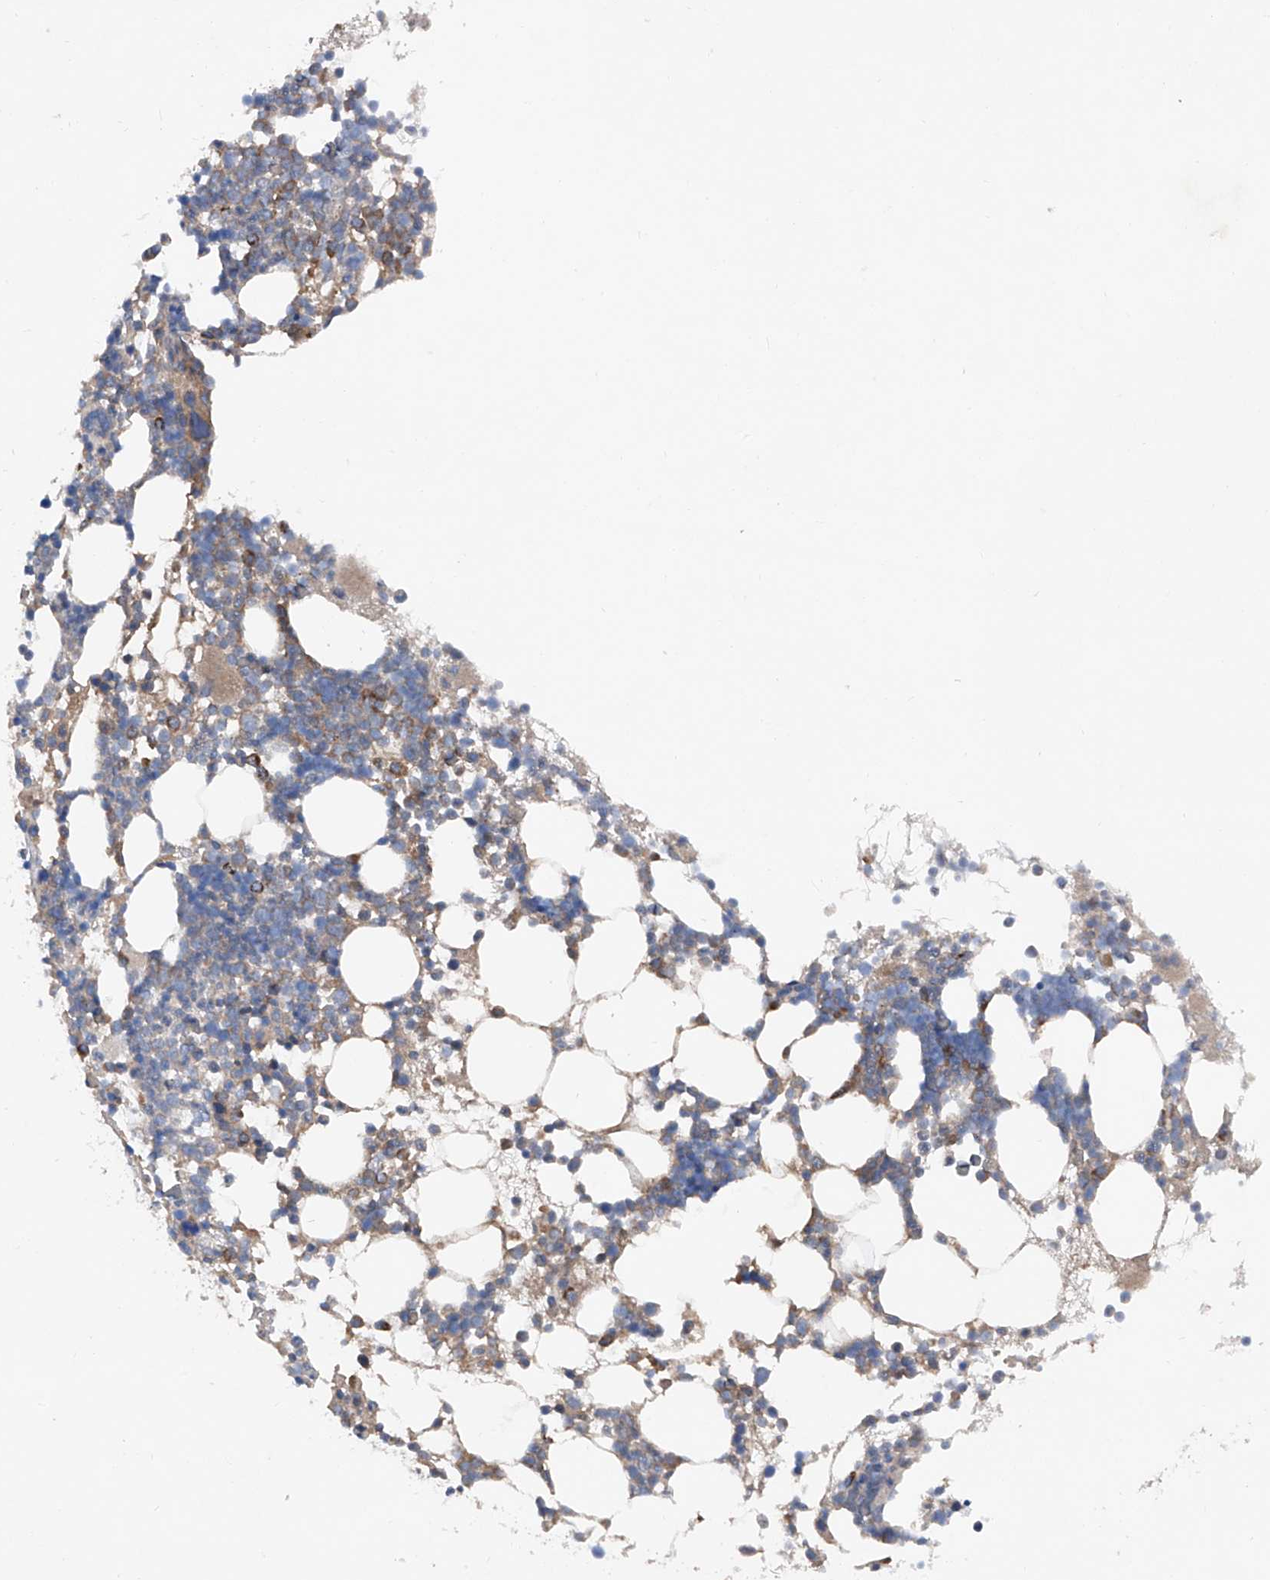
{"staining": {"intensity": "moderate", "quantity": "<25%", "location": "cytoplasmic/membranous"}, "tissue": "bone marrow", "cell_type": "Hematopoietic cells", "image_type": "normal", "snomed": [{"axis": "morphology", "description": "Normal tissue, NOS"}, {"axis": "topography", "description": "Bone marrow"}], "caption": "Hematopoietic cells demonstrate moderate cytoplasmic/membranous positivity in about <25% of cells in normal bone marrow. (DAB IHC with brightfield microscopy, high magnification).", "gene": "DAD1", "patient": {"sex": "female", "age": 57}}